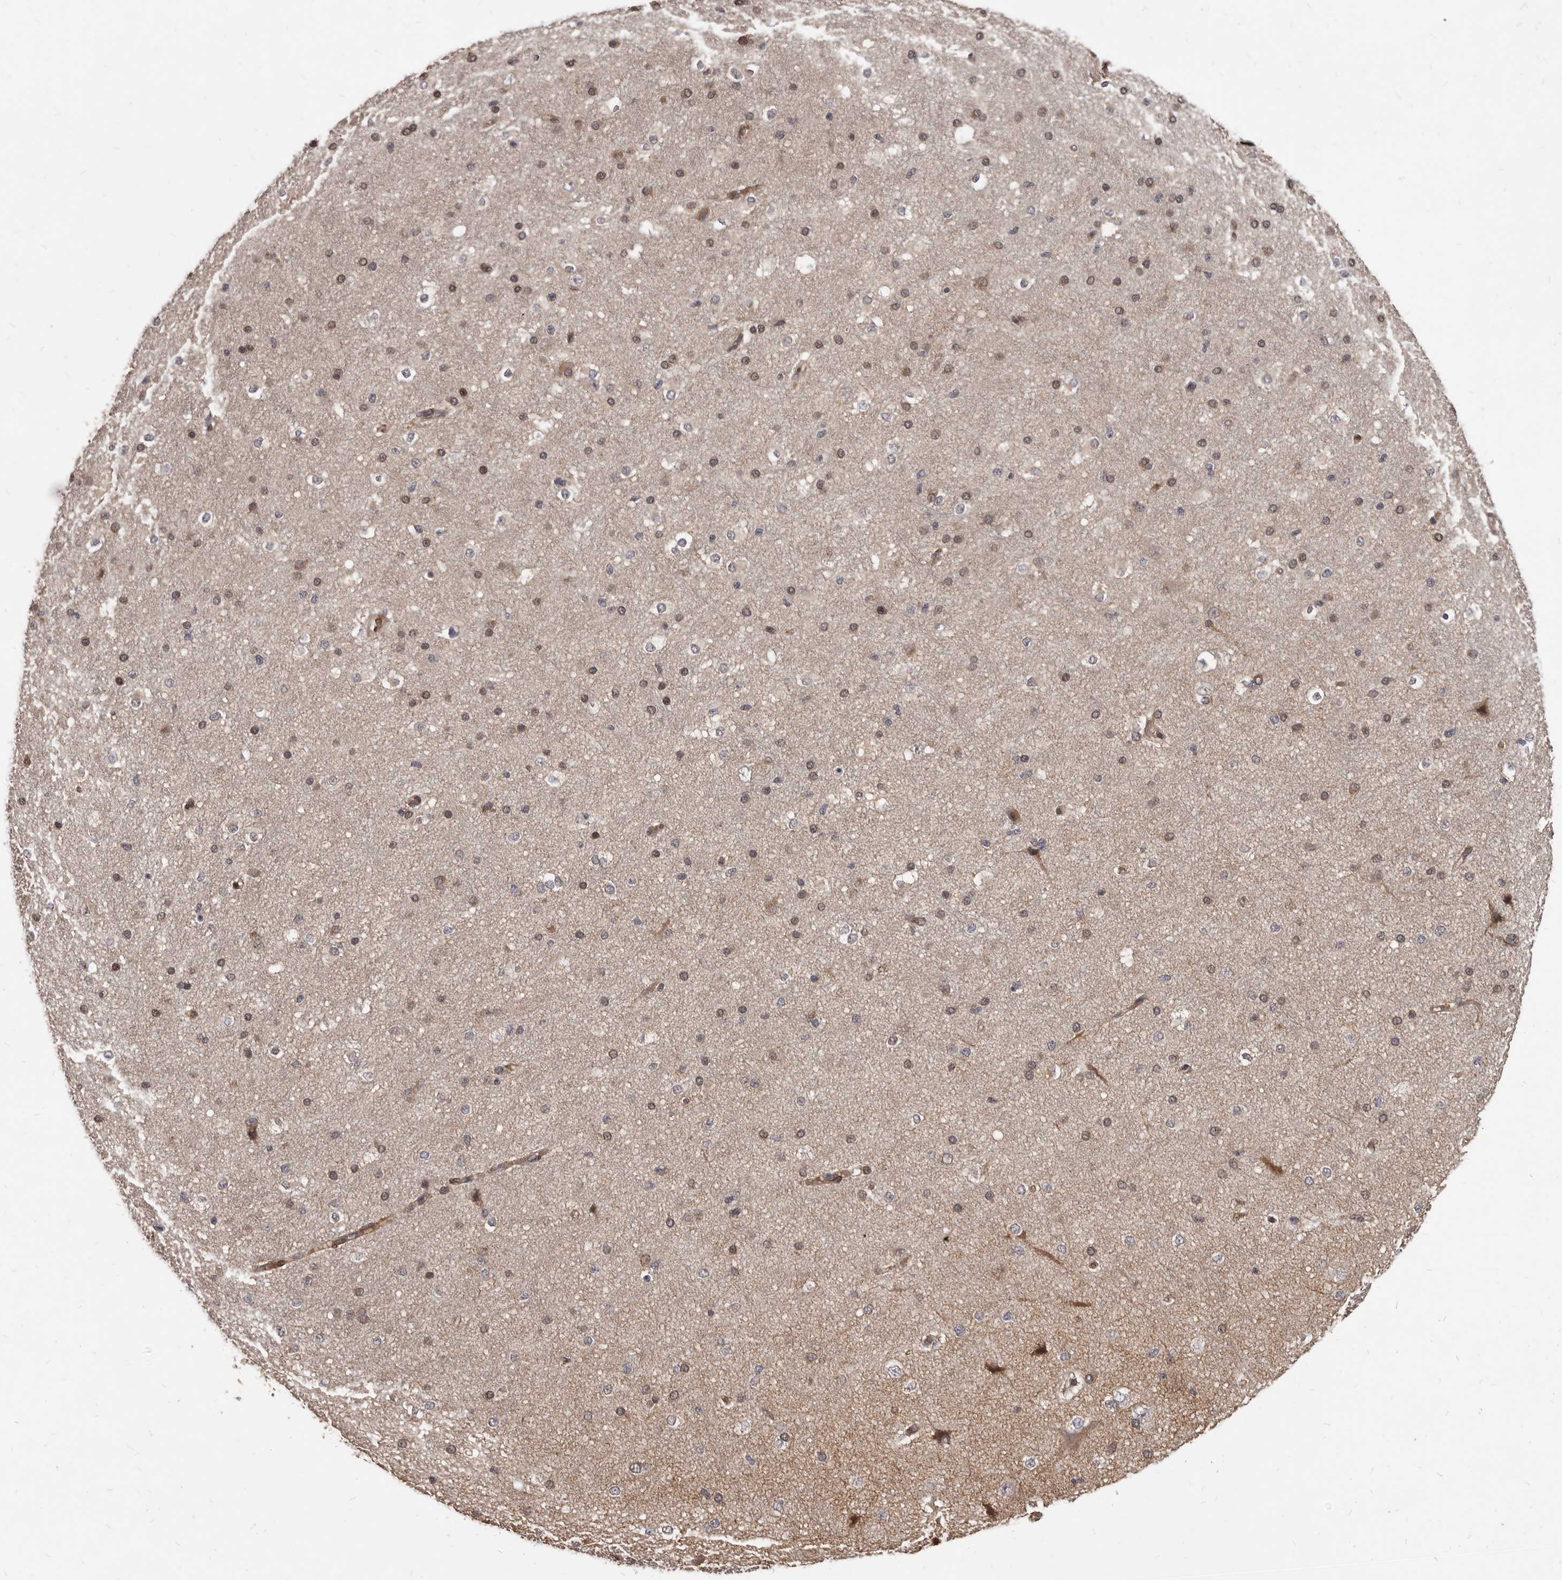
{"staining": {"intensity": "moderate", "quantity": "25%-75%", "location": "cytoplasmic/membranous"}, "tissue": "cerebral cortex", "cell_type": "Endothelial cells", "image_type": "normal", "snomed": [{"axis": "morphology", "description": "Normal tissue, NOS"}, {"axis": "morphology", "description": "Developmental malformation"}, {"axis": "topography", "description": "Cerebral cortex"}], "caption": "Protein staining shows moderate cytoplasmic/membranous expression in about 25%-75% of endothelial cells in normal cerebral cortex. (DAB (3,3'-diaminobenzidine) = brown stain, brightfield microscopy at high magnification).", "gene": "GABPB2", "patient": {"sex": "female", "age": 30}}